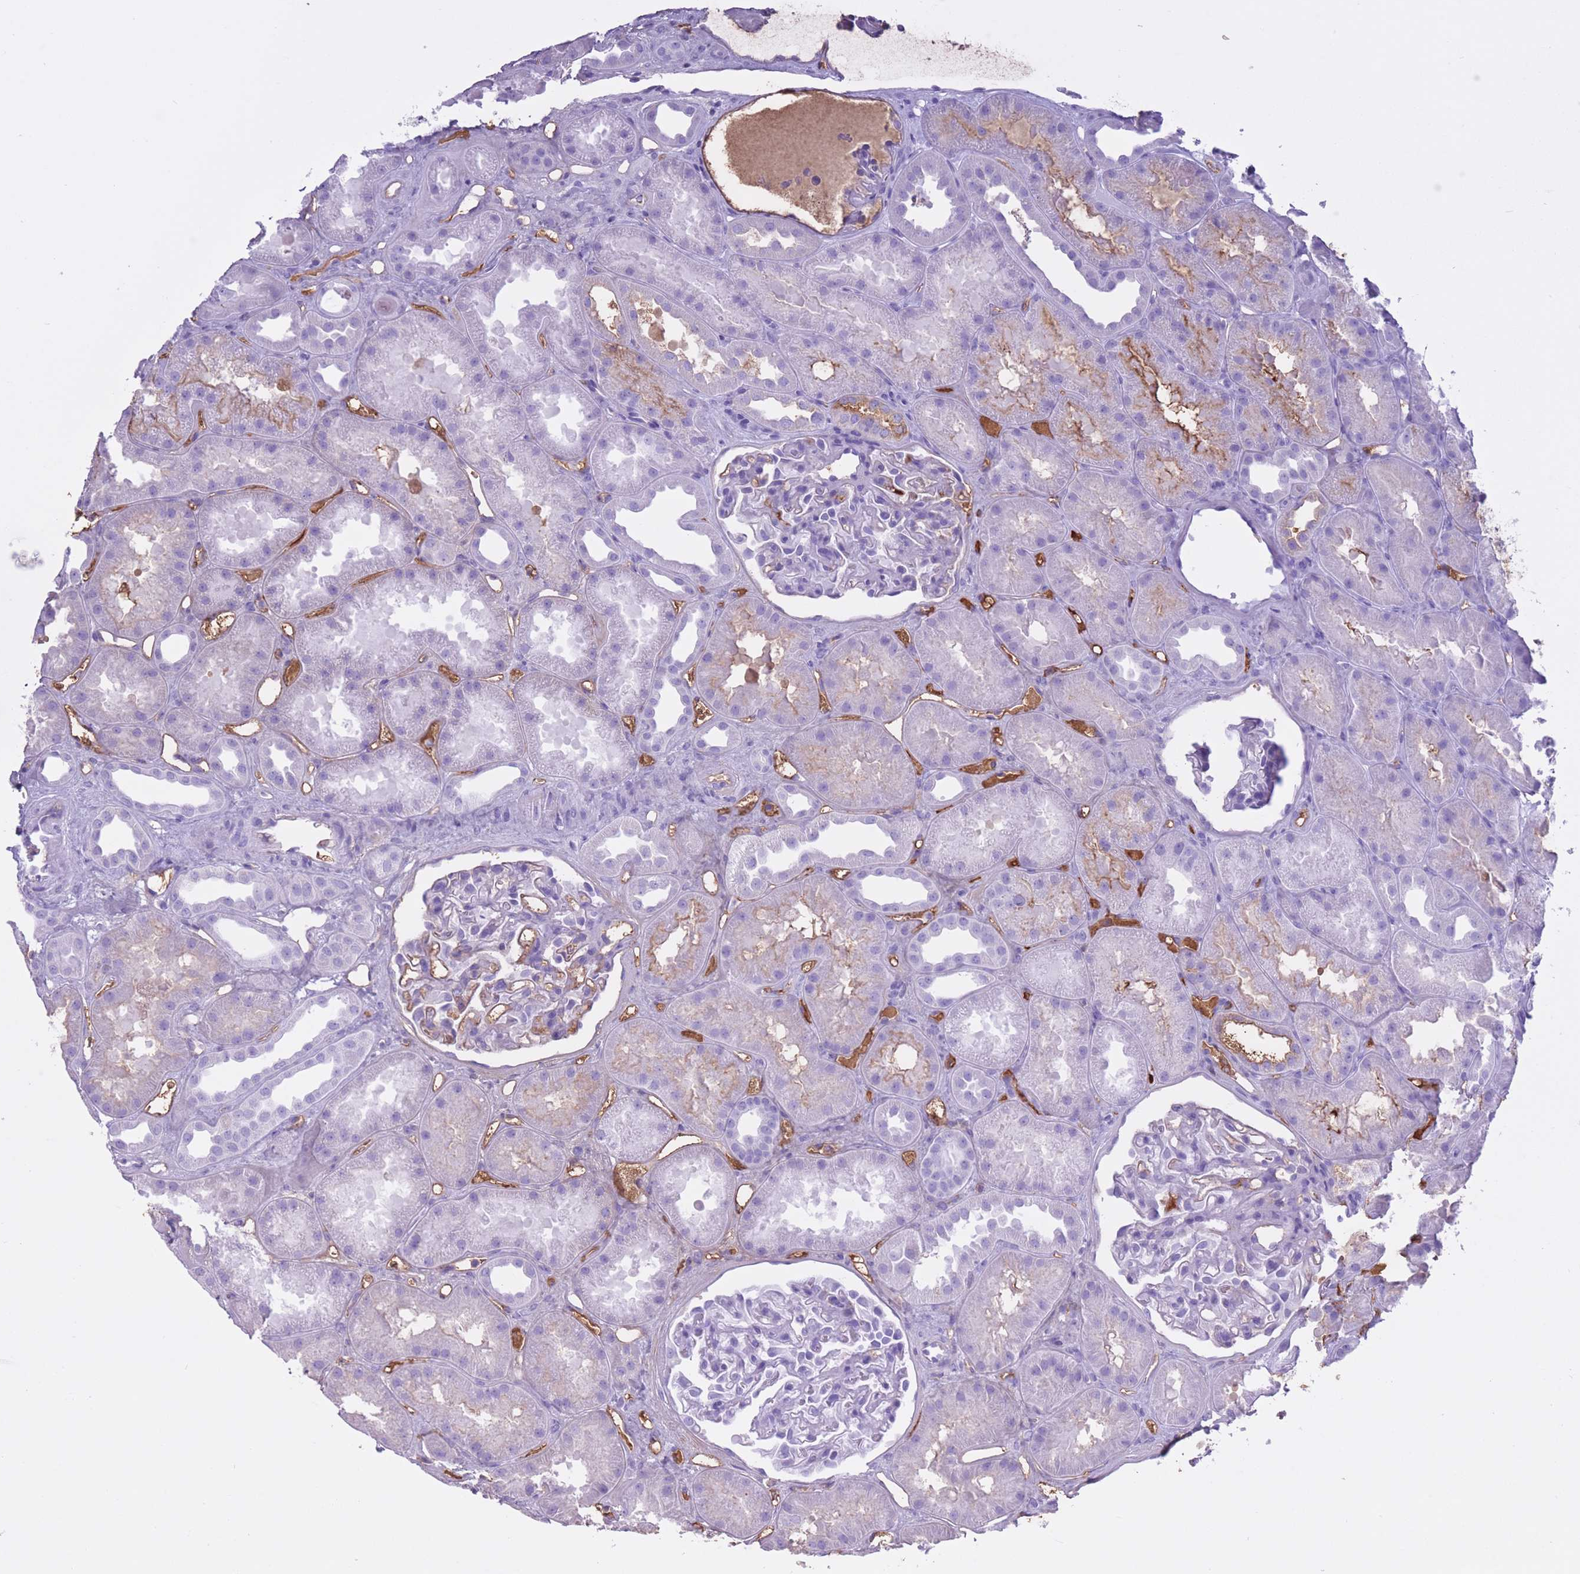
{"staining": {"intensity": "weak", "quantity": "<25%", "location": "cytoplasmic/membranous"}, "tissue": "kidney", "cell_type": "Cells in glomeruli", "image_type": "normal", "snomed": [{"axis": "morphology", "description": "Normal tissue, NOS"}, {"axis": "topography", "description": "Kidney"}], "caption": "Image shows no protein expression in cells in glomeruli of normal kidney.", "gene": "AP3S1", "patient": {"sex": "male", "age": 61}}